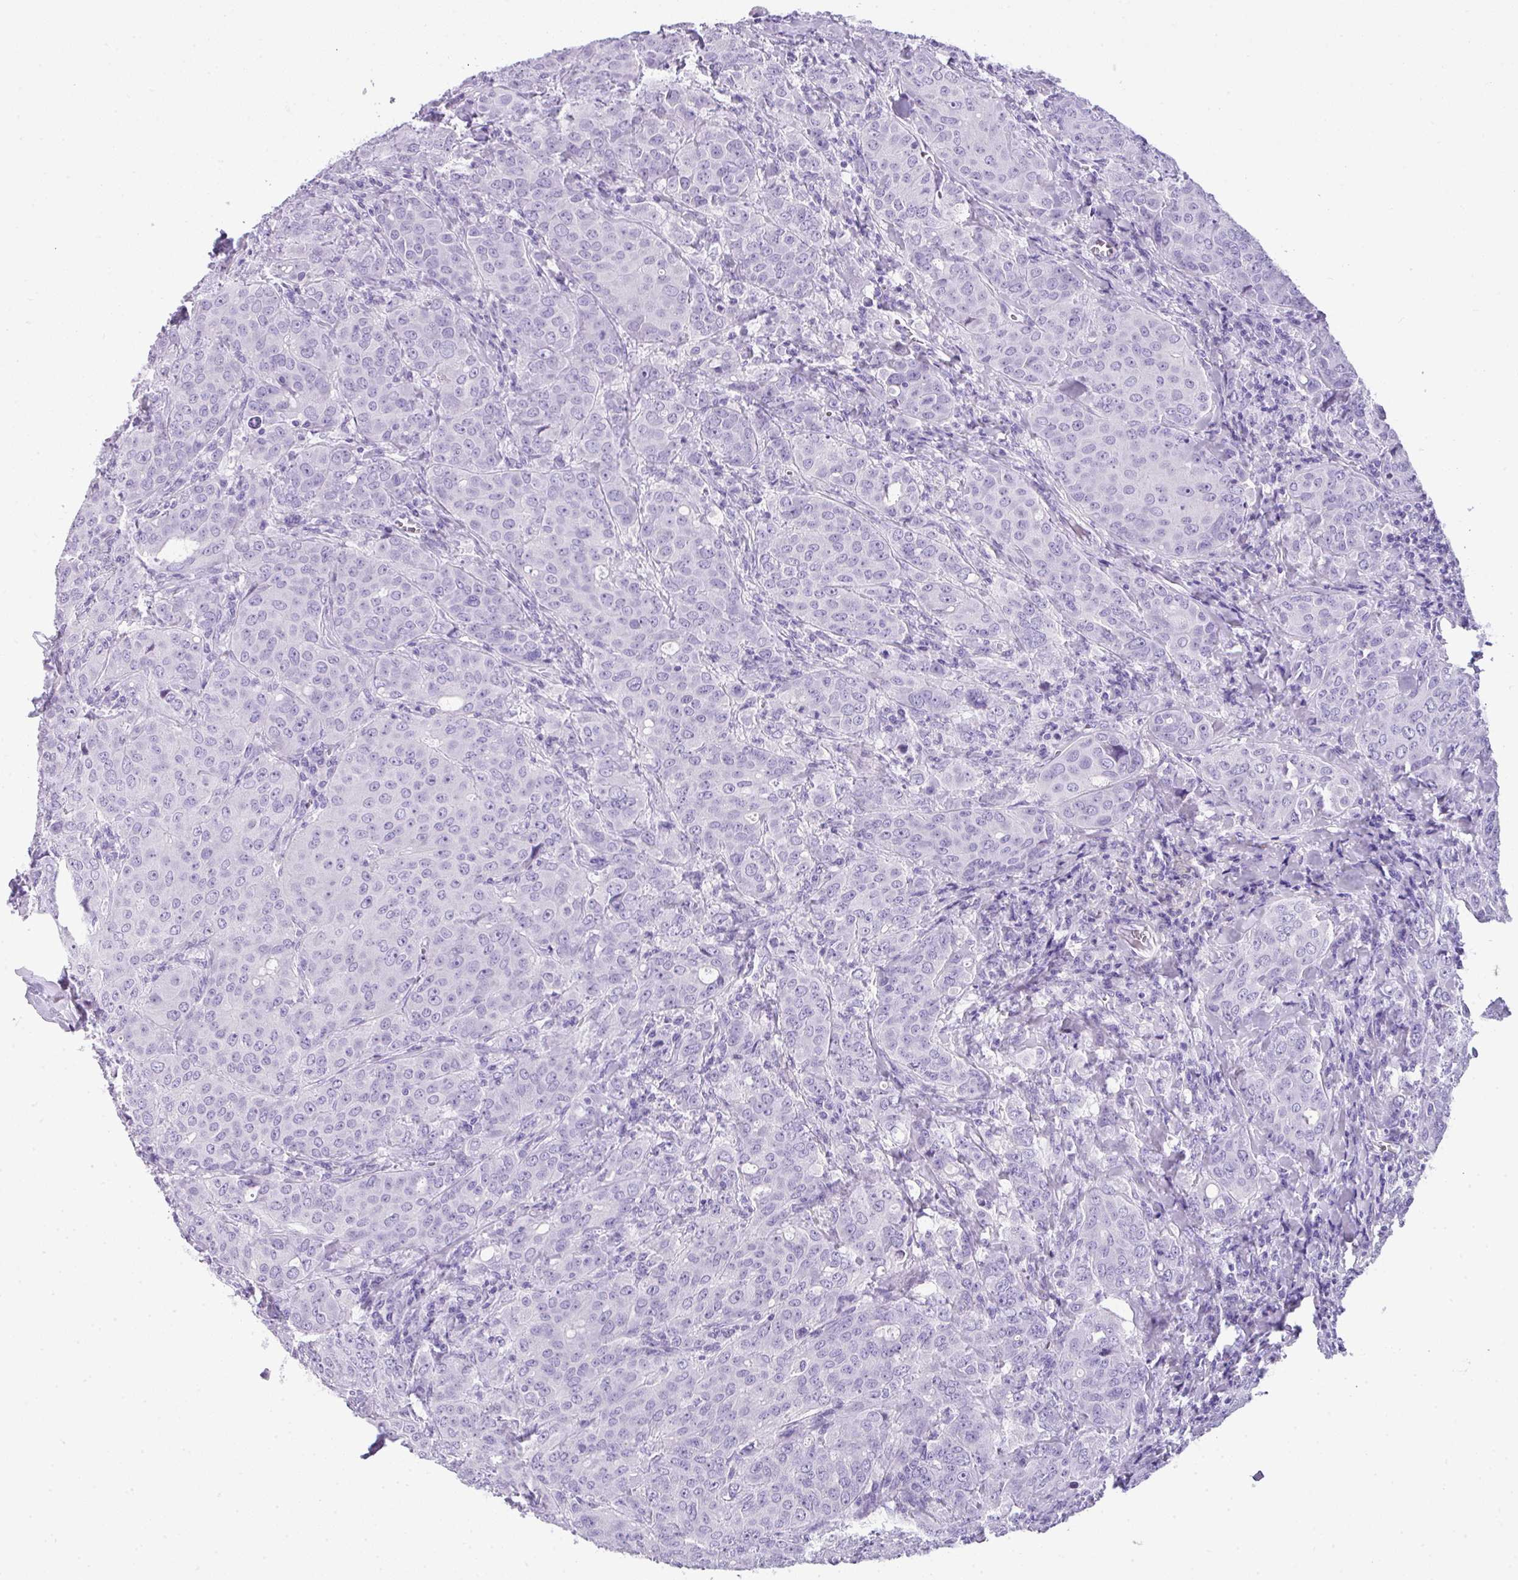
{"staining": {"intensity": "negative", "quantity": "none", "location": "none"}, "tissue": "breast cancer", "cell_type": "Tumor cells", "image_type": "cancer", "snomed": [{"axis": "morphology", "description": "Duct carcinoma"}, {"axis": "topography", "description": "Breast"}], "caption": "A high-resolution image shows immunohistochemistry staining of infiltrating ductal carcinoma (breast), which reveals no significant positivity in tumor cells. Brightfield microscopy of immunohistochemistry (IHC) stained with DAB (brown) and hematoxylin (blue), captured at high magnification.", "gene": "MUC21", "patient": {"sex": "female", "age": 43}}